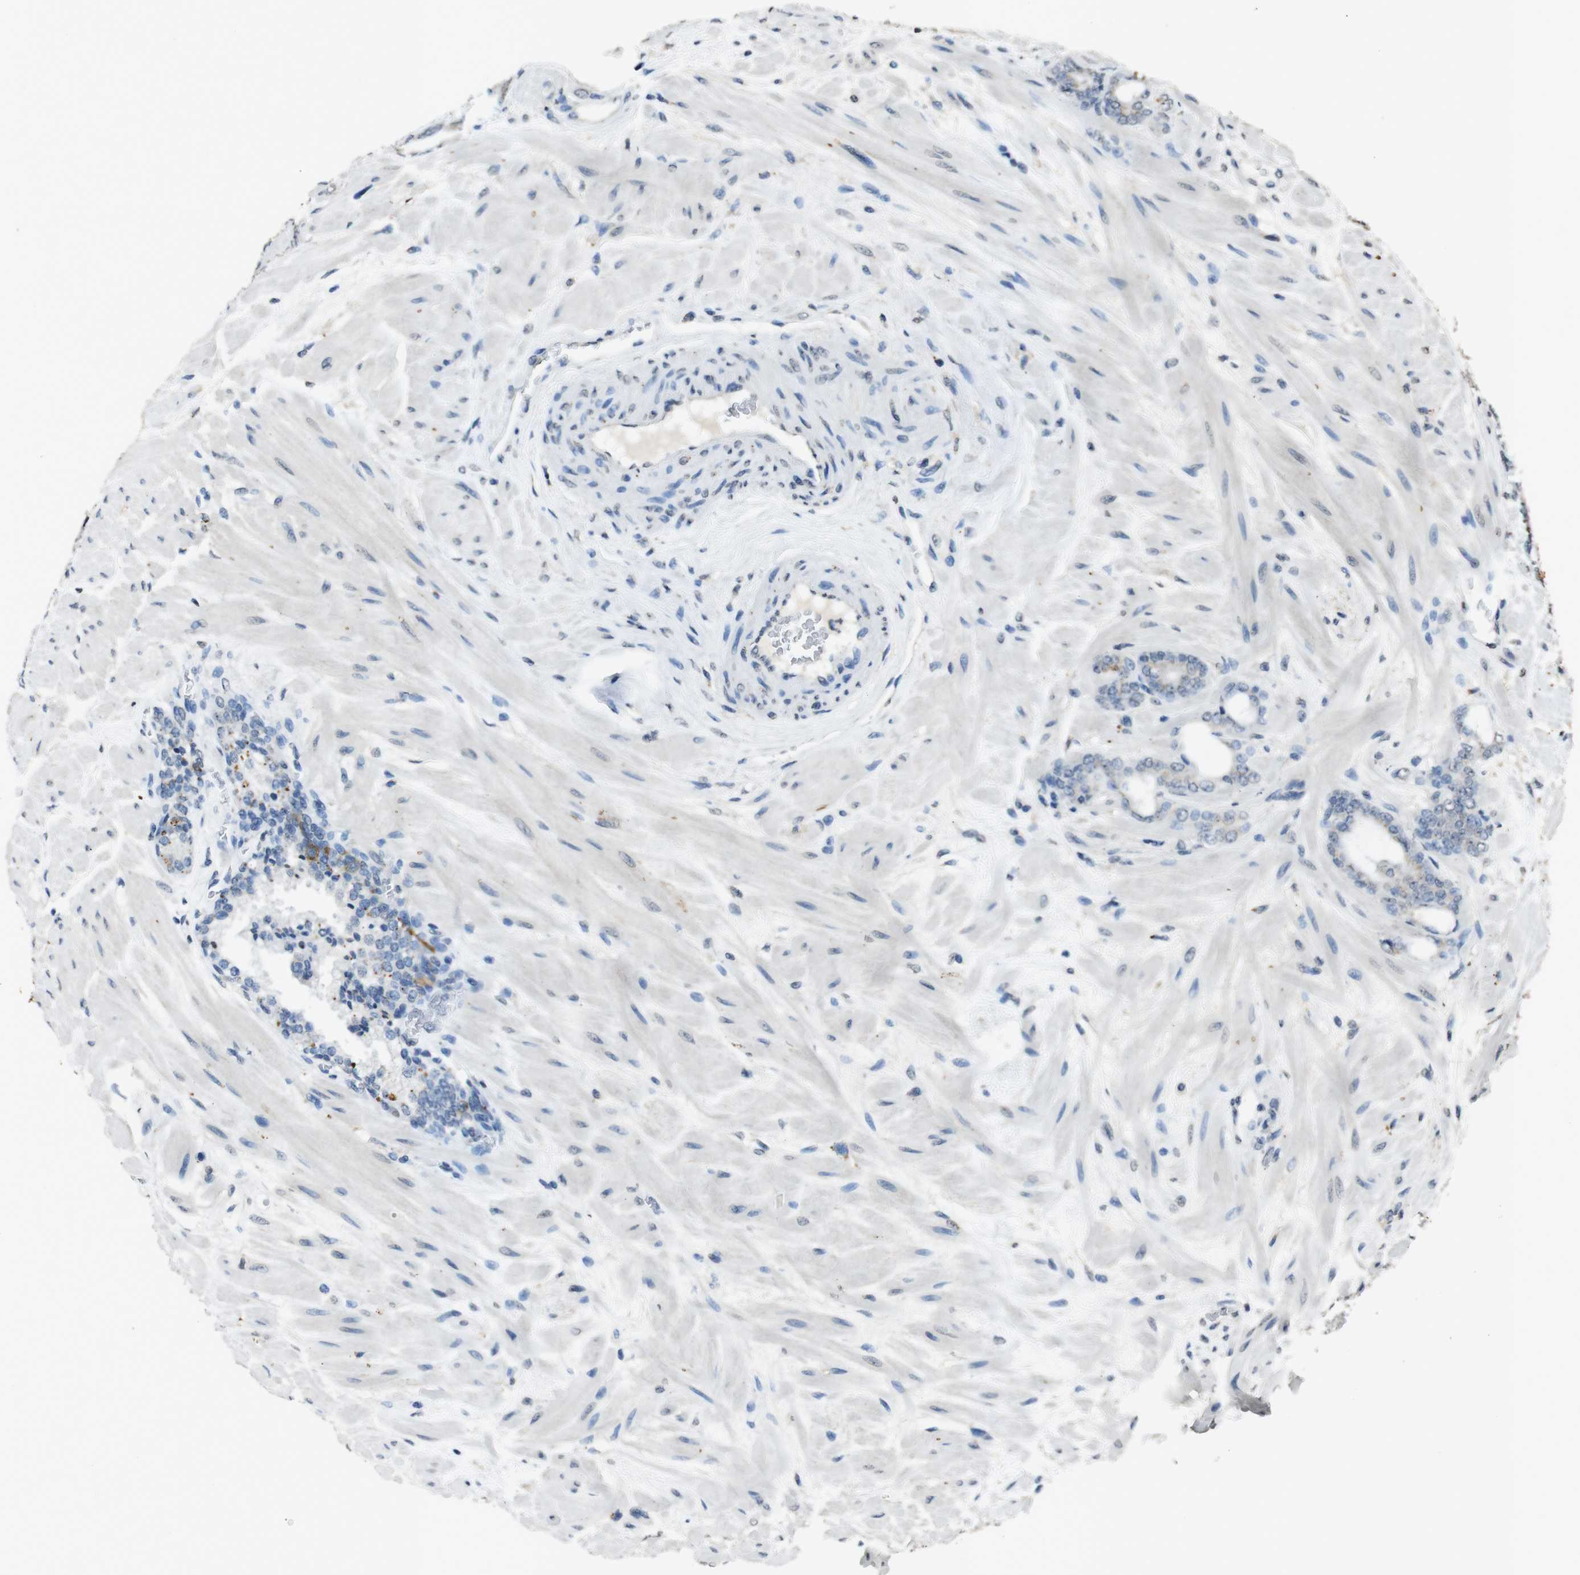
{"staining": {"intensity": "weak", "quantity": "<25%", "location": "cytoplasmic/membranous"}, "tissue": "prostate cancer", "cell_type": "Tumor cells", "image_type": "cancer", "snomed": [{"axis": "morphology", "description": "Adenocarcinoma, Low grade"}, {"axis": "topography", "description": "Prostate"}], "caption": "Prostate low-grade adenocarcinoma stained for a protein using IHC exhibits no staining tumor cells.", "gene": "STBD1", "patient": {"sex": "male", "age": 63}}